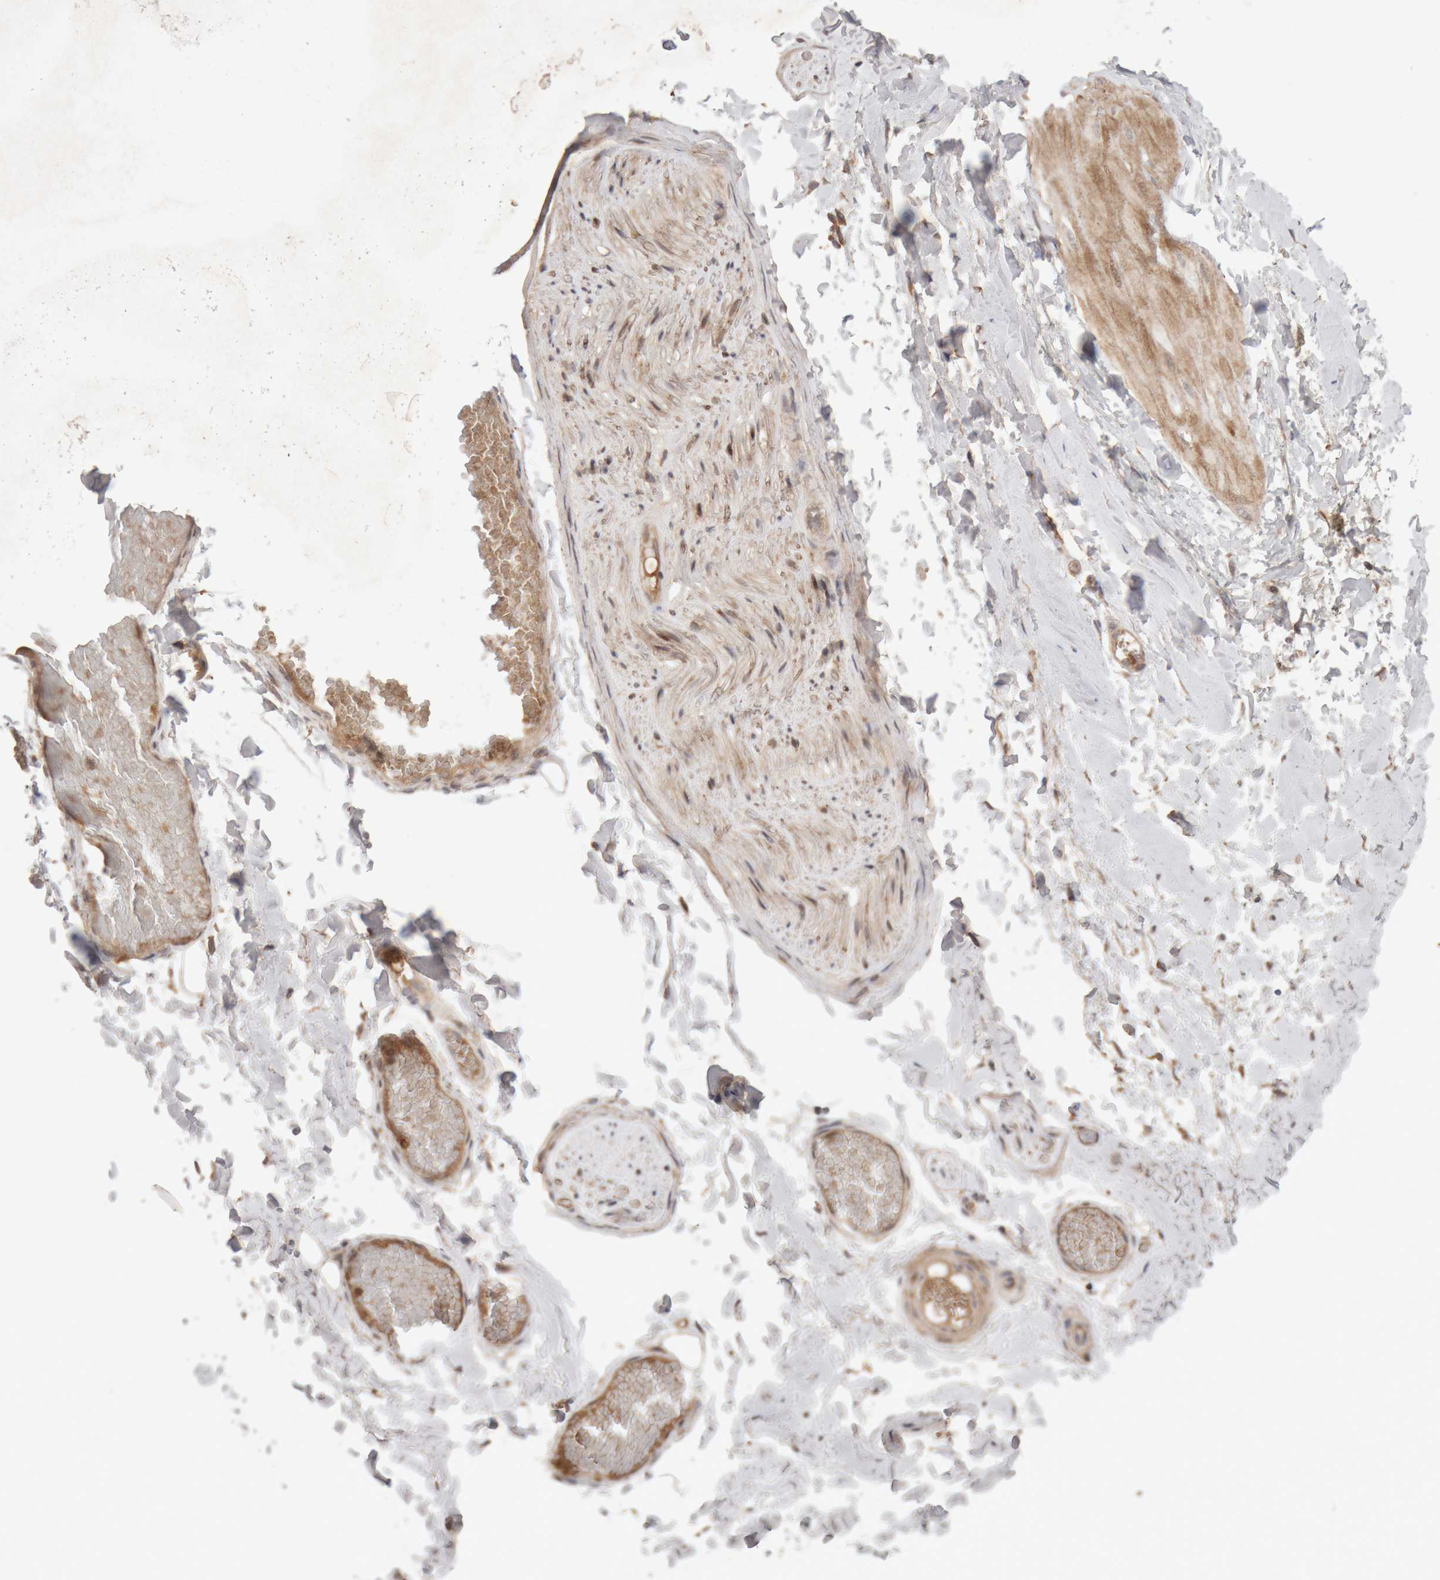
{"staining": {"intensity": "weak", "quantity": ">75%", "location": "cytoplasmic/membranous"}, "tissue": "adipose tissue", "cell_type": "Adipocytes", "image_type": "normal", "snomed": [{"axis": "morphology", "description": "Normal tissue, NOS"}, {"axis": "topography", "description": "Adipose tissue"}, {"axis": "topography", "description": "Vascular tissue"}, {"axis": "topography", "description": "Peripheral nerve tissue"}], "caption": "Adipose tissue stained with immunohistochemistry shows weak cytoplasmic/membranous positivity in about >75% of adipocytes.", "gene": "KIF21B", "patient": {"sex": "male", "age": 25}}